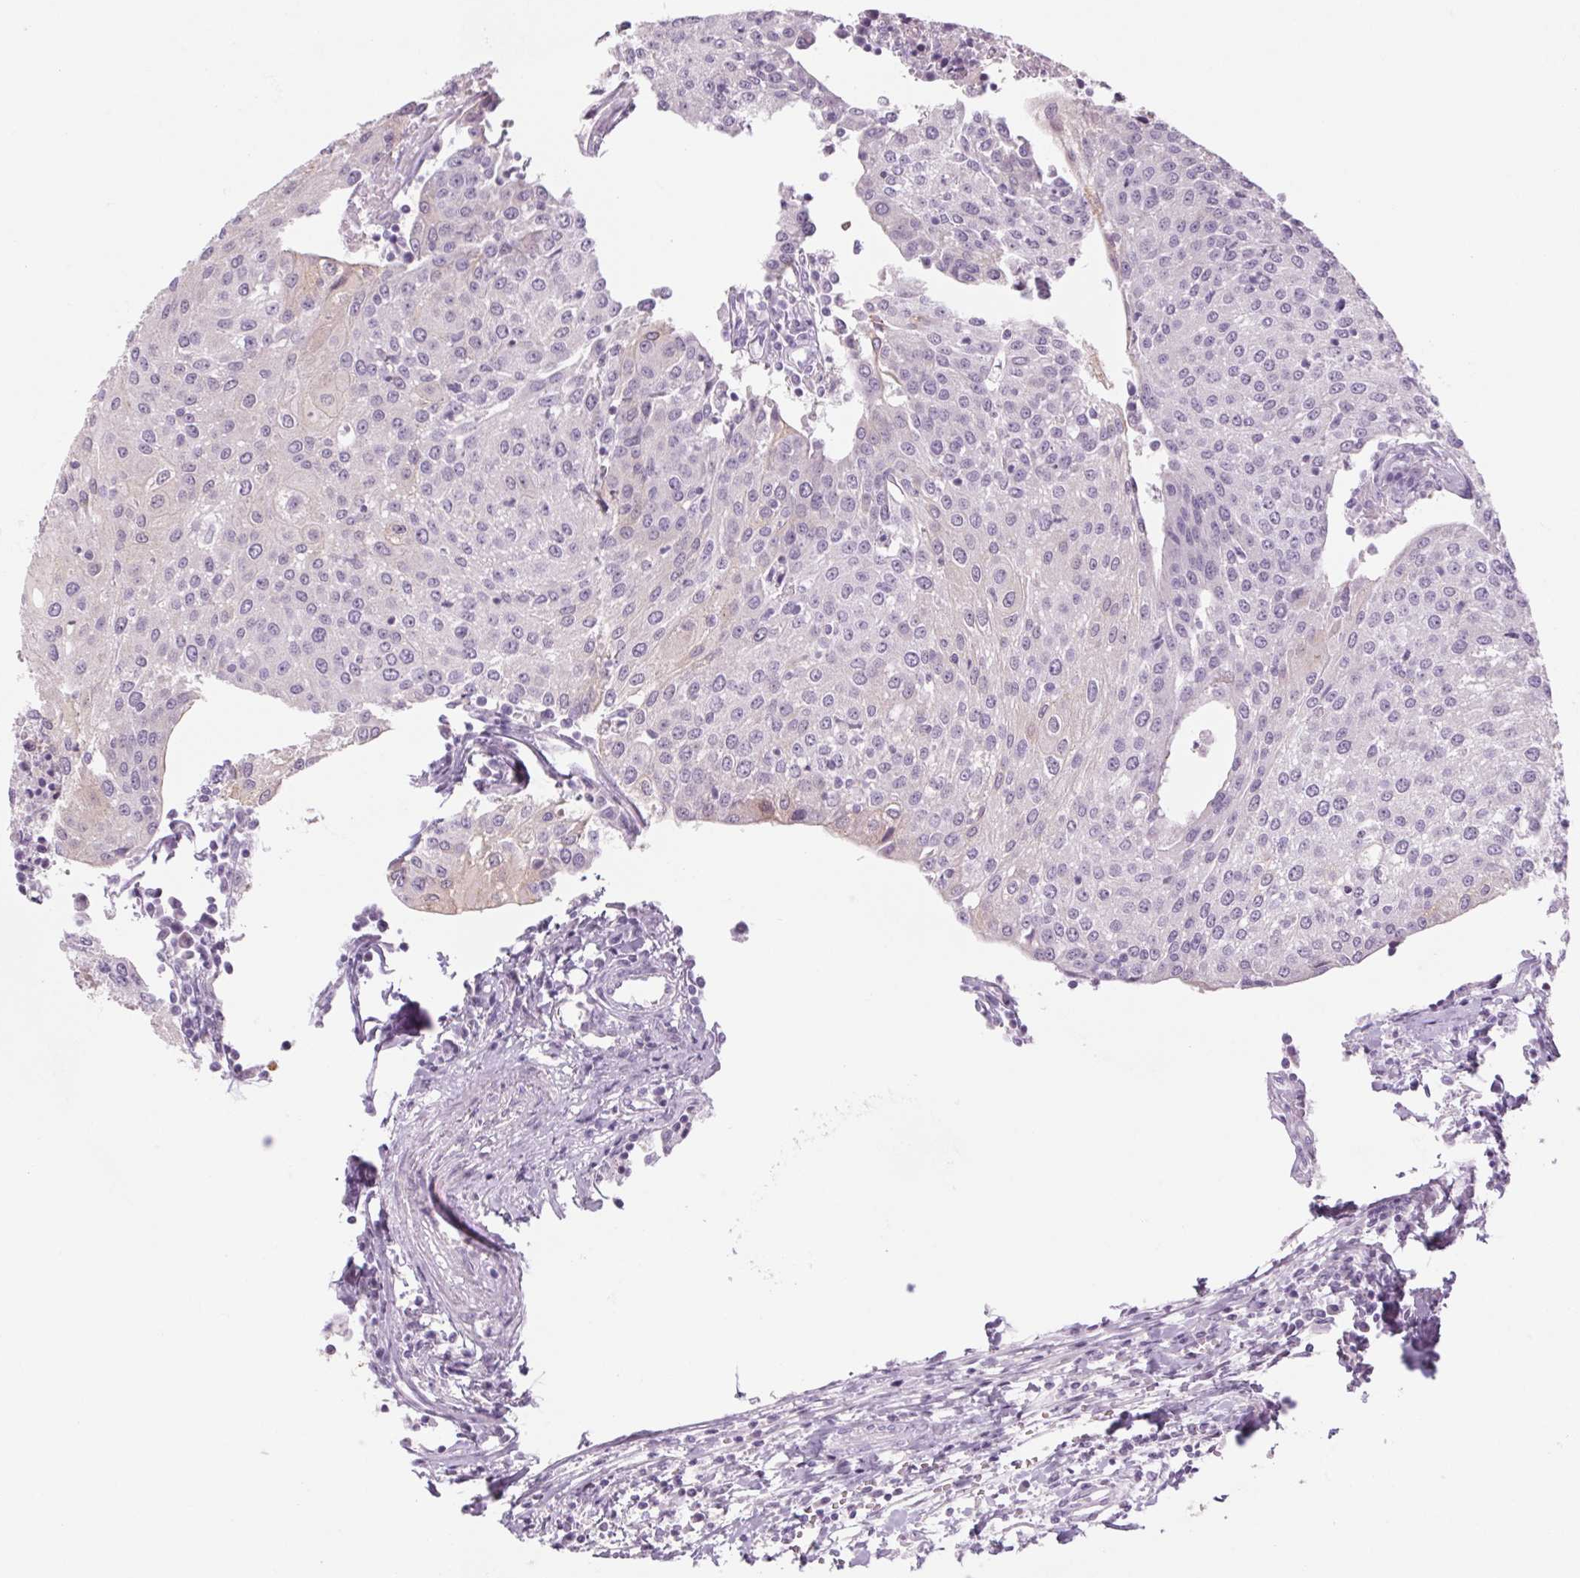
{"staining": {"intensity": "negative", "quantity": "none", "location": "none"}, "tissue": "urothelial cancer", "cell_type": "Tumor cells", "image_type": "cancer", "snomed": [{"axis": "morphology", "description": "Urothelial carcinoma, High grade"}, {"axis": "topography", "description": "Urinary bladder"}], "caption": "Immunohistochemistry of human urothelial carcinoma (high-grade) exhibits no expression in tumor cells.", "gene": "RPTN", "patient": {"sex": "female", "age": 85}}